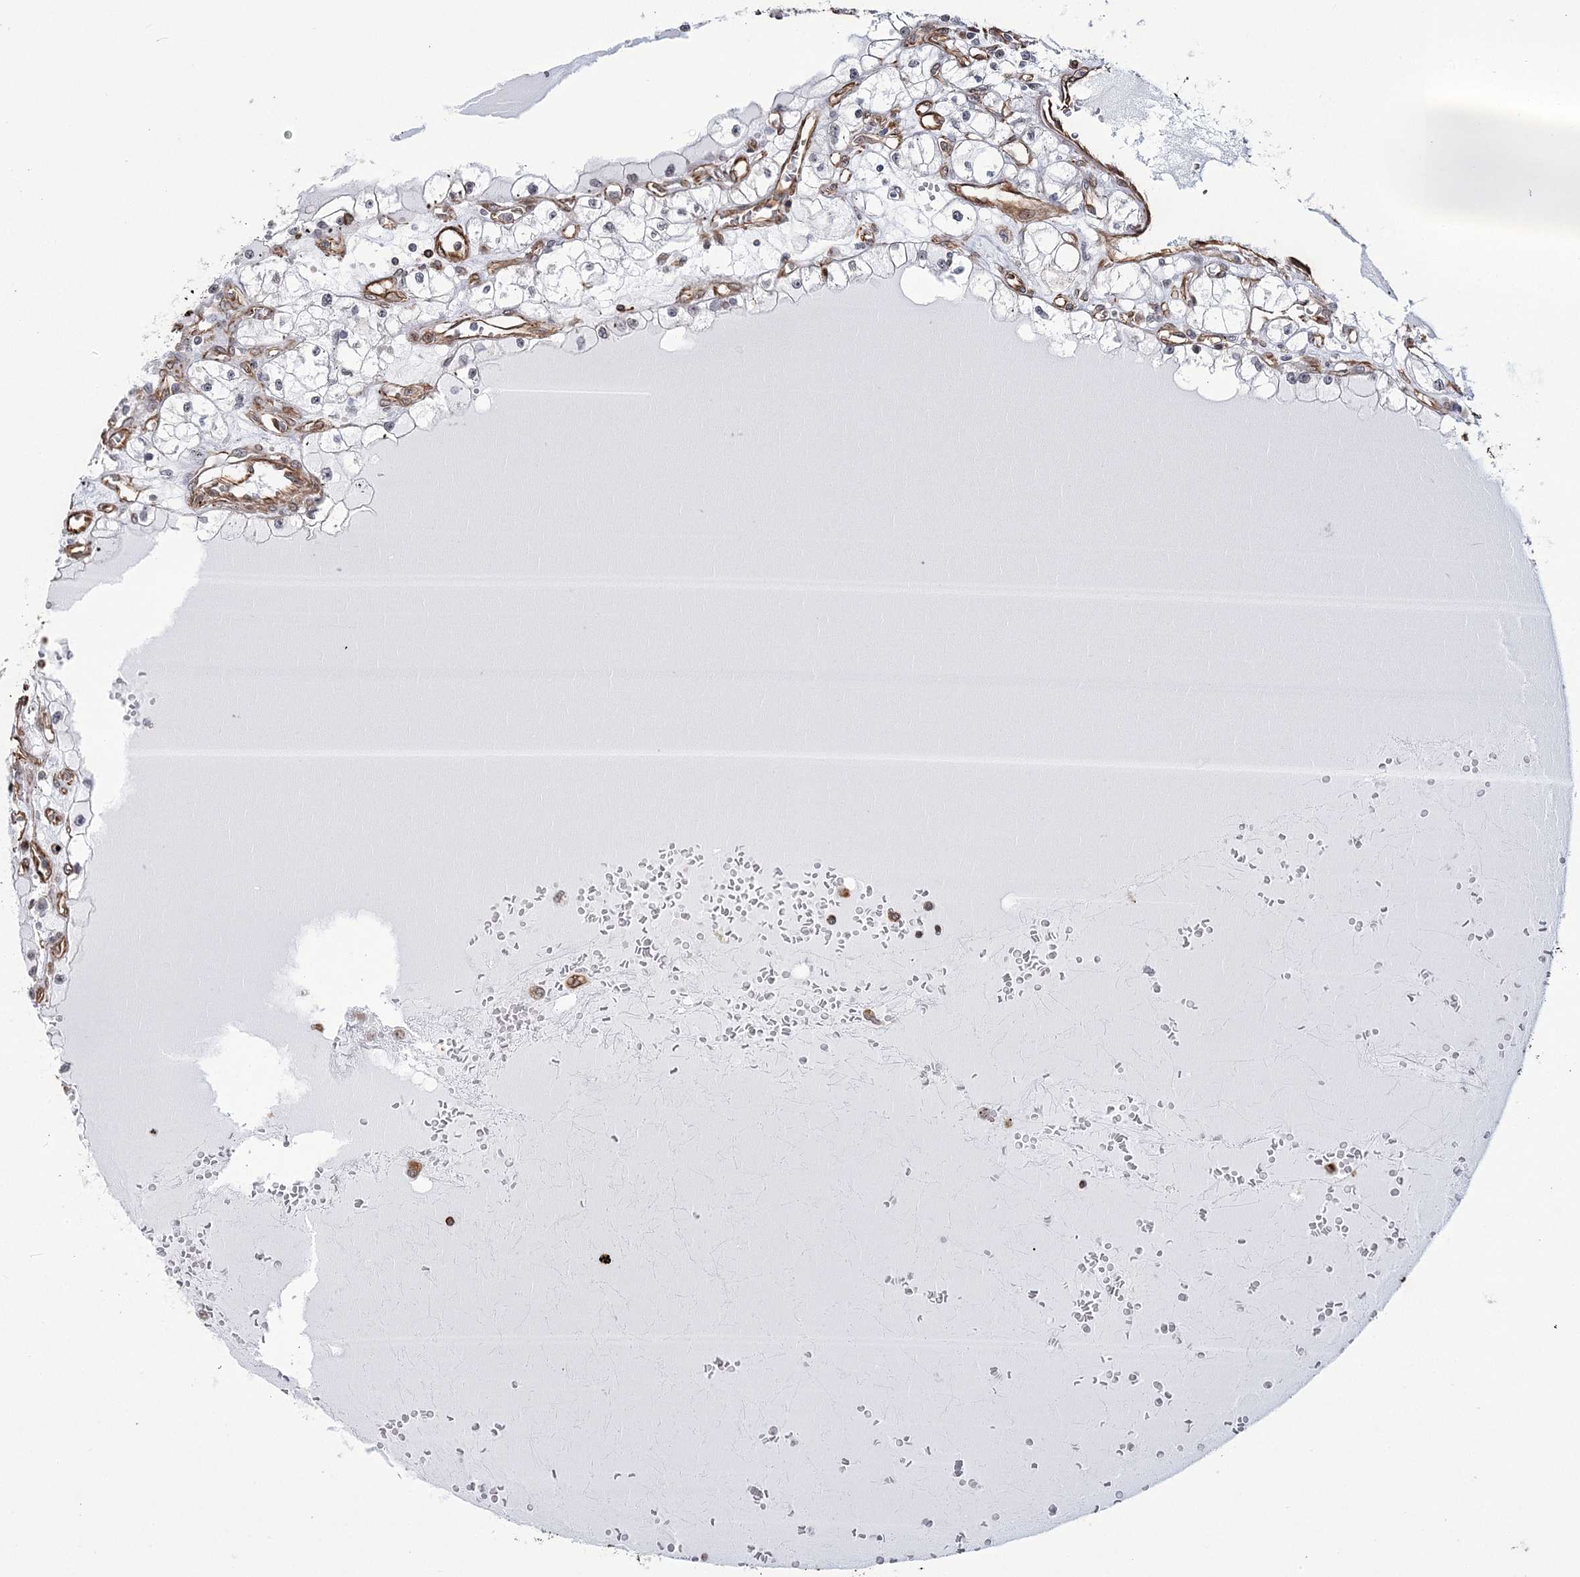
{"staining": {"intensity": "negative", "quantity": "none", "location": "none"}, "tissue": "renal cancer", "cell_type": "Tumor cells", "image_type": "cancer", "snomed": [{"axis": "morphology", "description": "Adenocarcinoma, NOS"}, {"axis": "topography", "description": "Kidney"}], "caption": "Immunohistochemistry (IHC) histopathology image of human renal cancer stained for a protein (brown), which displays no positivity in tumor cells.", "gene": "ATP11B", "patient": {"sex": "male", "age": 56}}